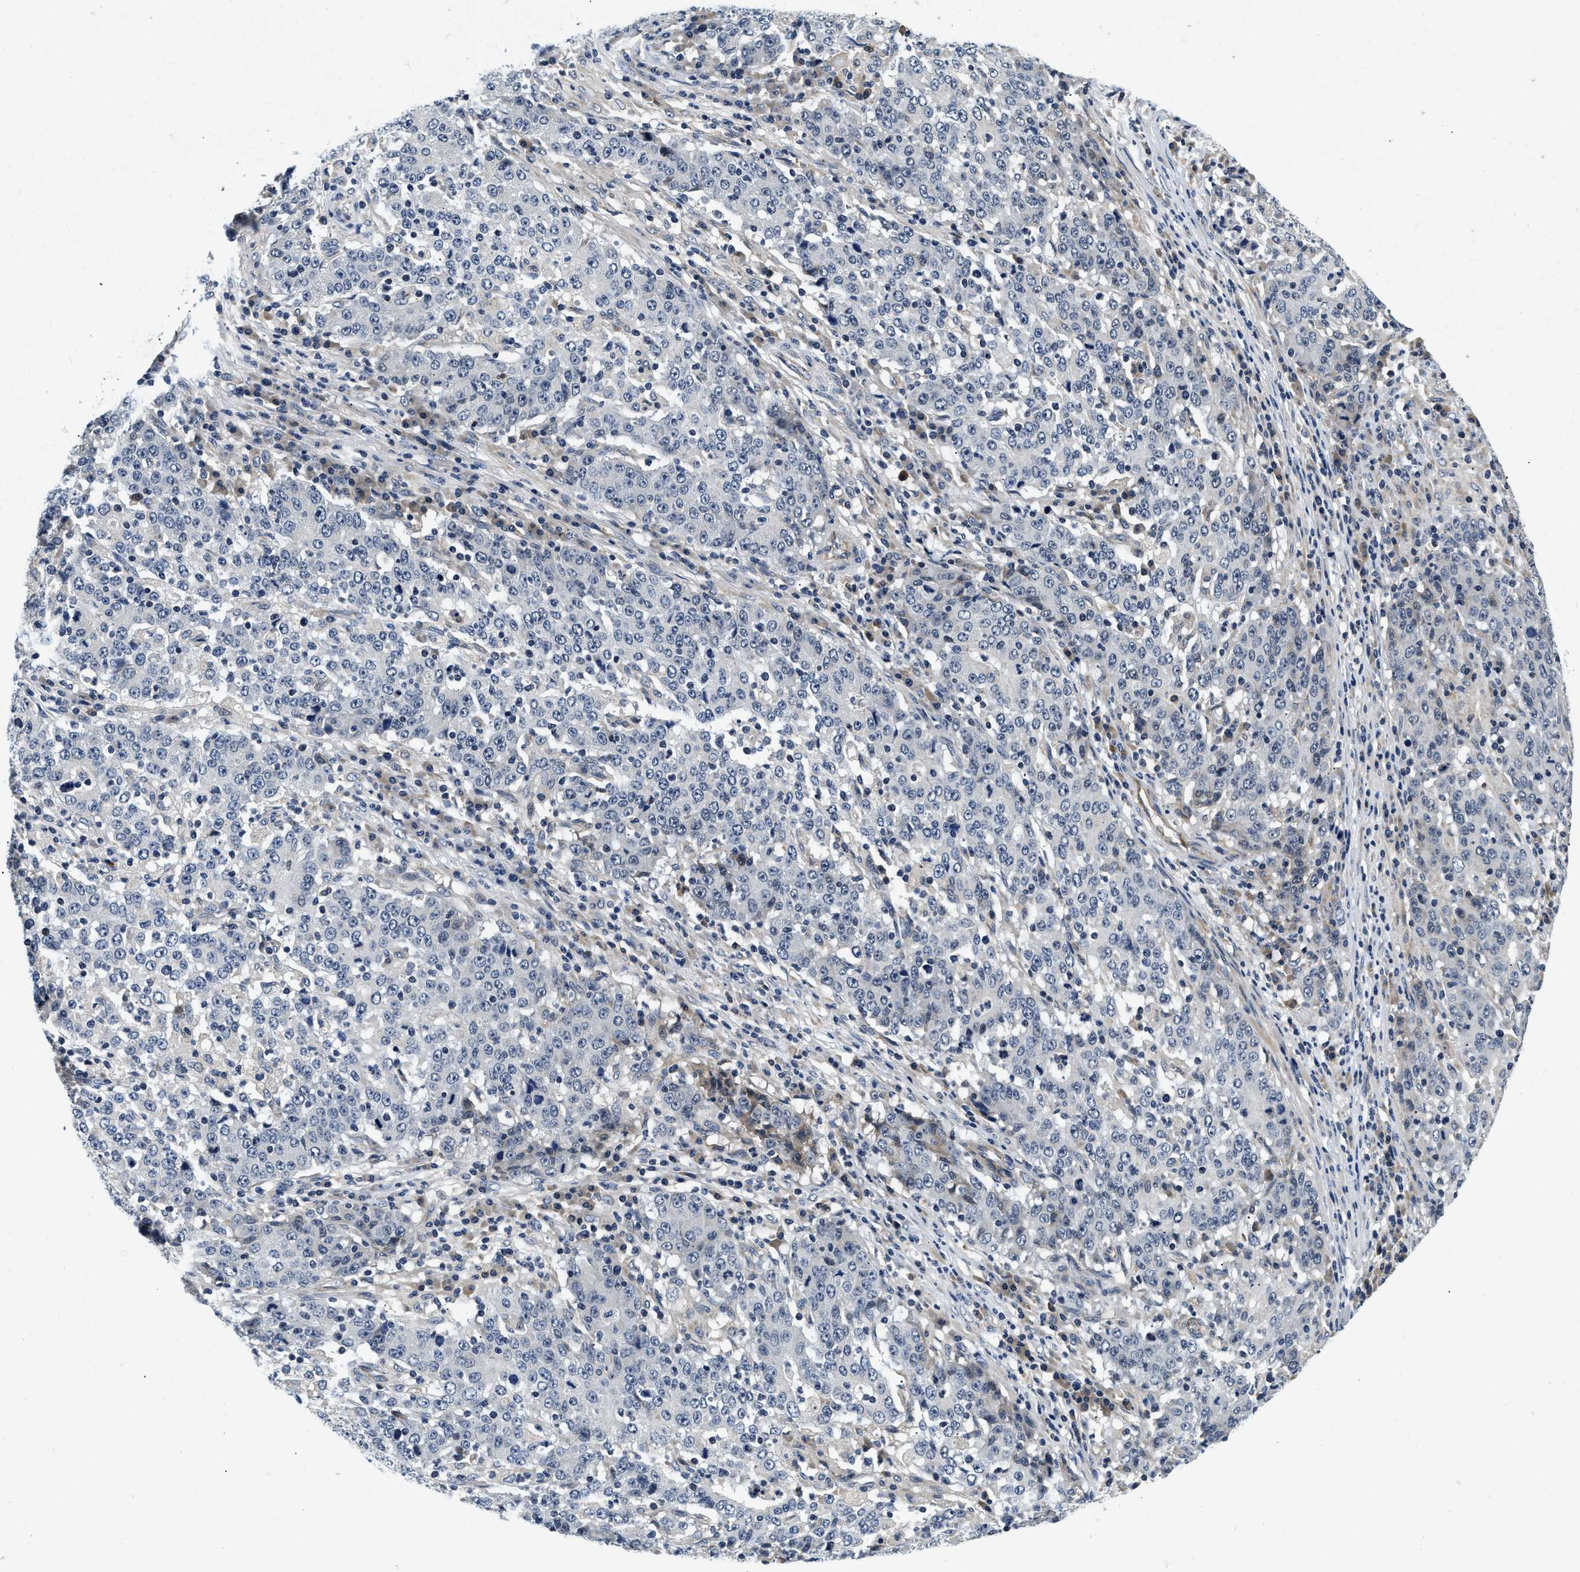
{"staining": {"intensity": "negative", "quantity": "none", "location": "none"}, "tissue": "stomach cancer", "cell_type": "Tumor cells", "image_type": "cancer", "snomed": [{"axis": "morphology", "description": "Adenocarcinoma, NOS"}, {"axis": "topography", "description": "Stomach"}], "caption": "IHC of stomach cancer (adenocarcinoma) exhibits no staining in tumor cells.", "gene": "PDP1", "patient": {"sex": "male", "age": 59}}